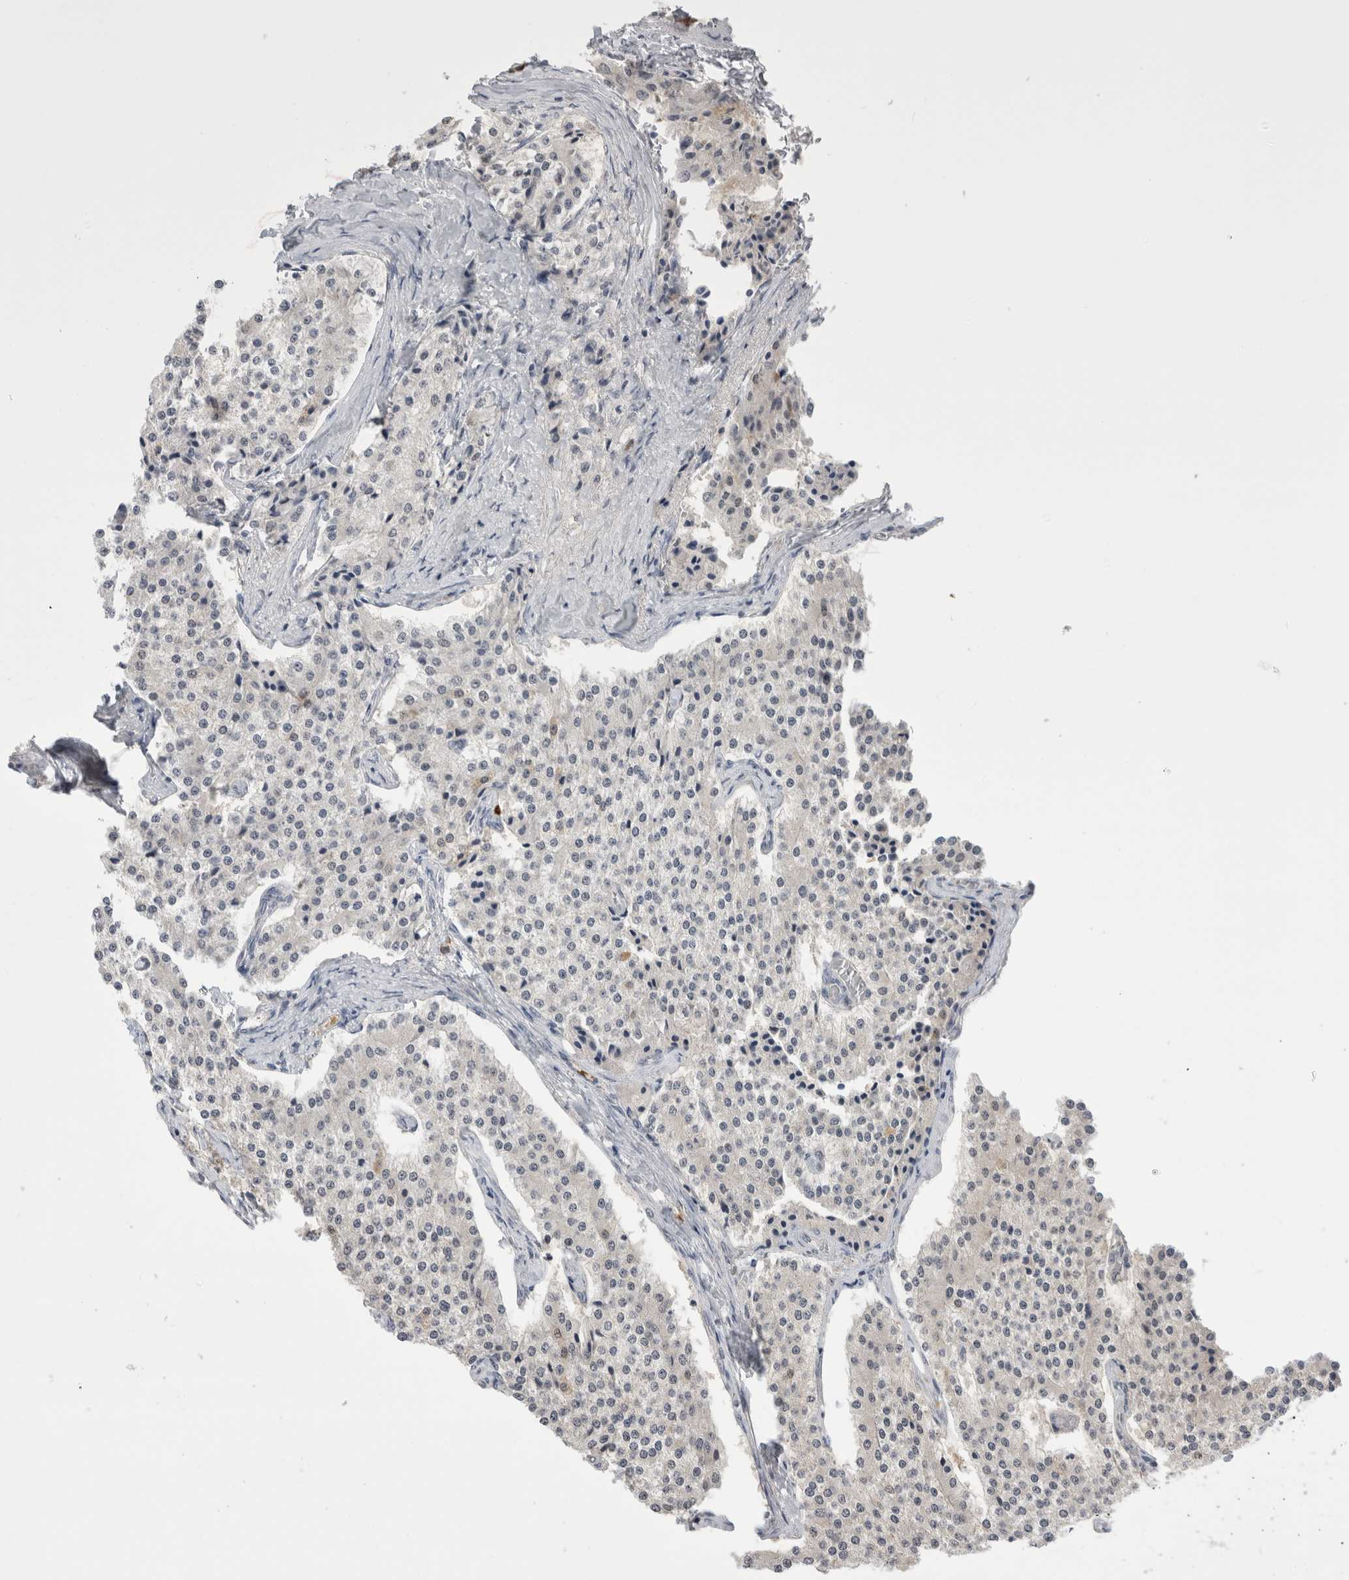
{"staining": {"intensity": "negative", "quantity": "none", "location": "none"}, "tissue": "carcinoid", "cell_type": "Tumor cells", "image_type": "cancer", "snomed": [{"axis": "morphology", "description": "Carcinoid, malignant, NOS"}, {"axis": "topography", "description": "Colon"}], "caption": "The IHC histopathology image has no significant expression in tumor cells of carcinoid (malignant) tissue. (Brightfield microscopy of DAB immunohistochemistry (IHC) at high magnification).", "gene": "ZNF24", "patient": {"sex": "female", "age": 52}}